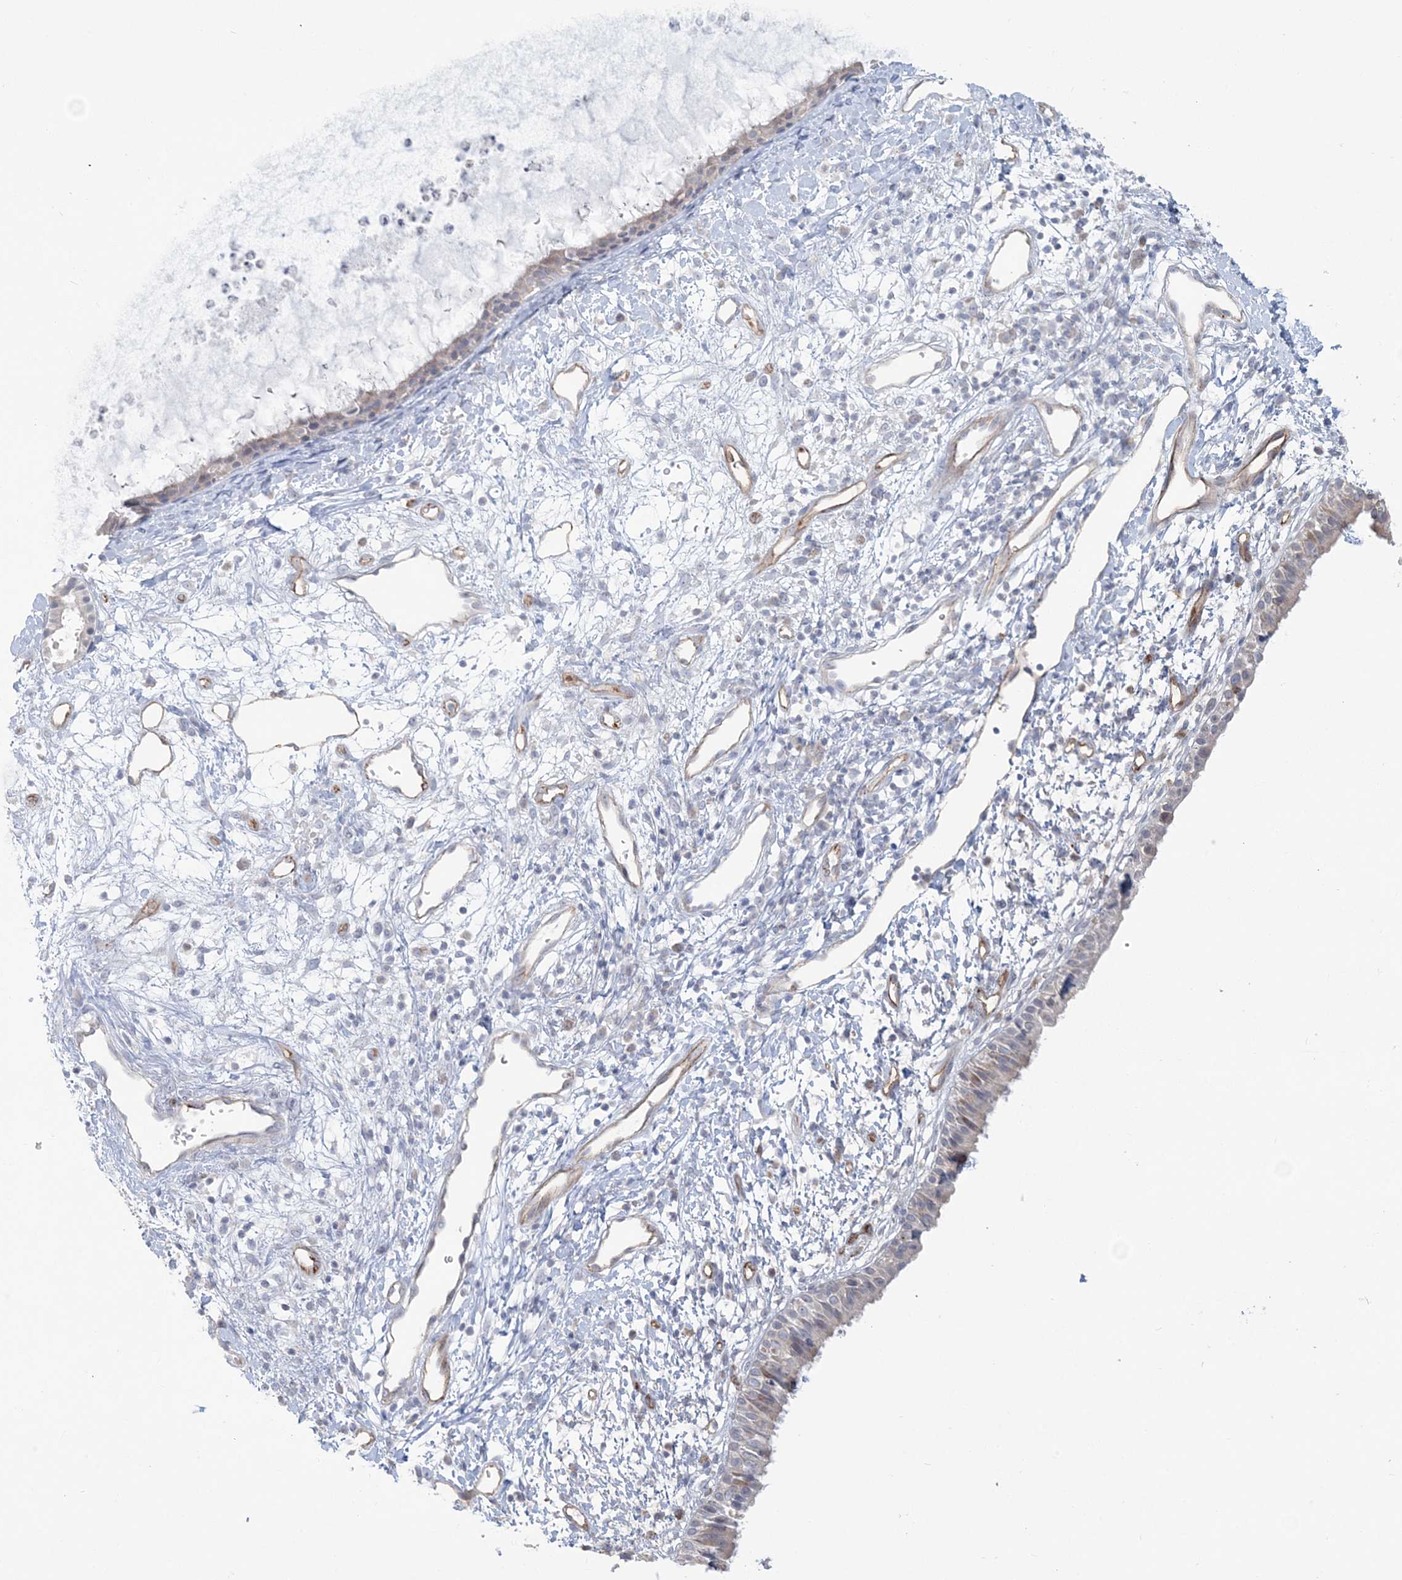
{"staining": {"intensity": "weak", "quantity": "<25%", "location": "cytoplasmic/membranous"}, "tissue": "nasopharynx", "cell_type": "Respiratory epithelial cells", "image_type": "normal", "snomed": [{"axis": "morphology", "description": "Normal tissue, NOS"}, {"axis": "topography", "description": "Nasopharynx"}], "caption": "This is an IHC photomicrograph of benign human nasopharynx. There is no staining in respiratory epithelial cells.", "gene": "FARSB", "patient": {"sex": "male", "age": 22}}